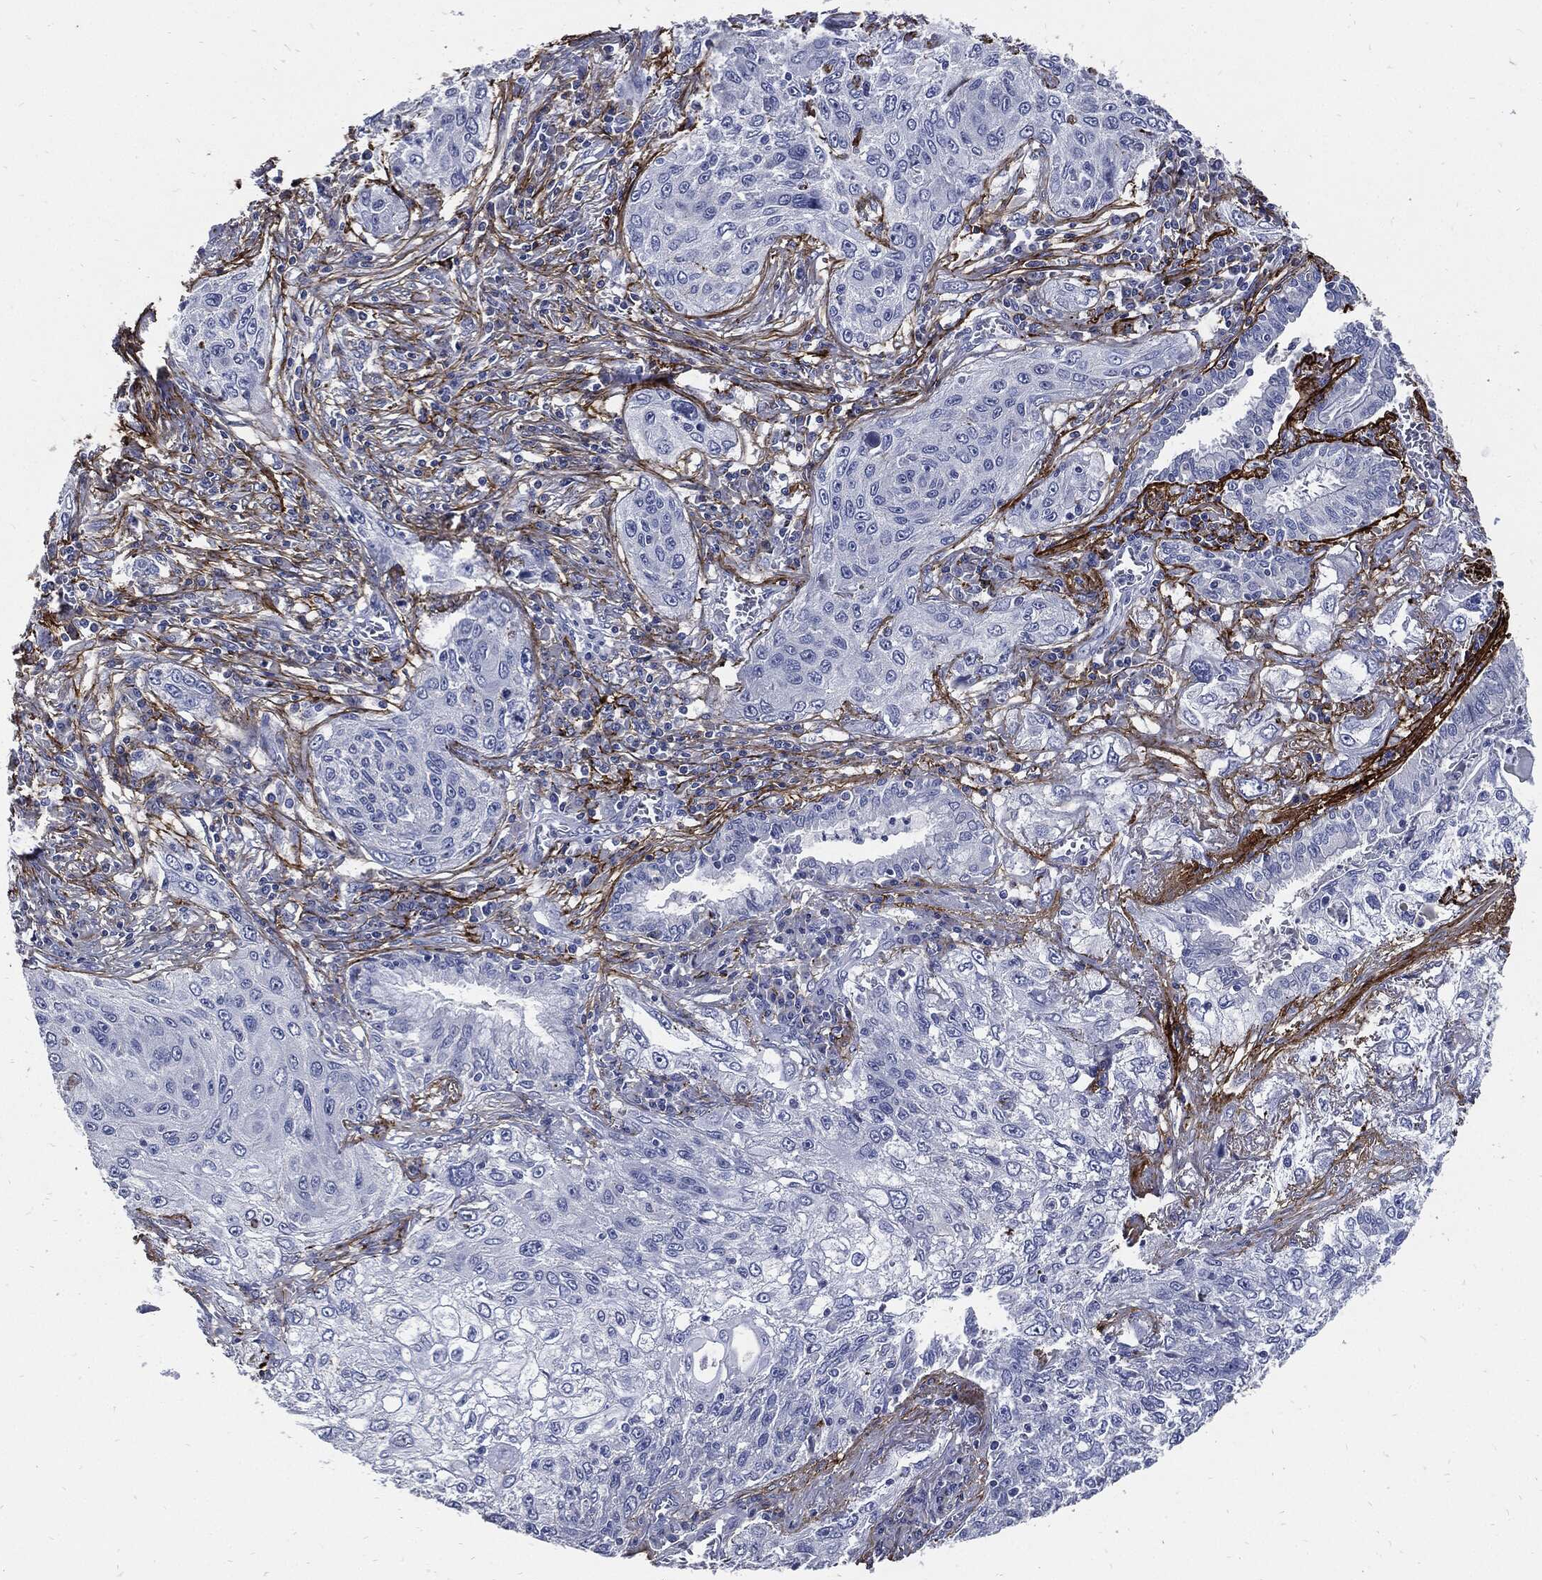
{"staining": {"intensity": "negative", "quantity": "none", "location": "none"}, "tissue": "lung cancer", "cell_type": "Tumor cells", "image_type": "cancer", "snomed": [{"axis": "morphology", "description": "Squamous cell carcinoma, NOS"}, {"axis": "topography", "description": "Lung"}], "caption": "DAB (3,3'-diaminobenzidine) immunohistochemical staining of squamous cell carcinoma (lung) demonstrates no significant staining in tumor cells.", "gene": "FBN1", "patient": {"sex": "female", "age": 69}}